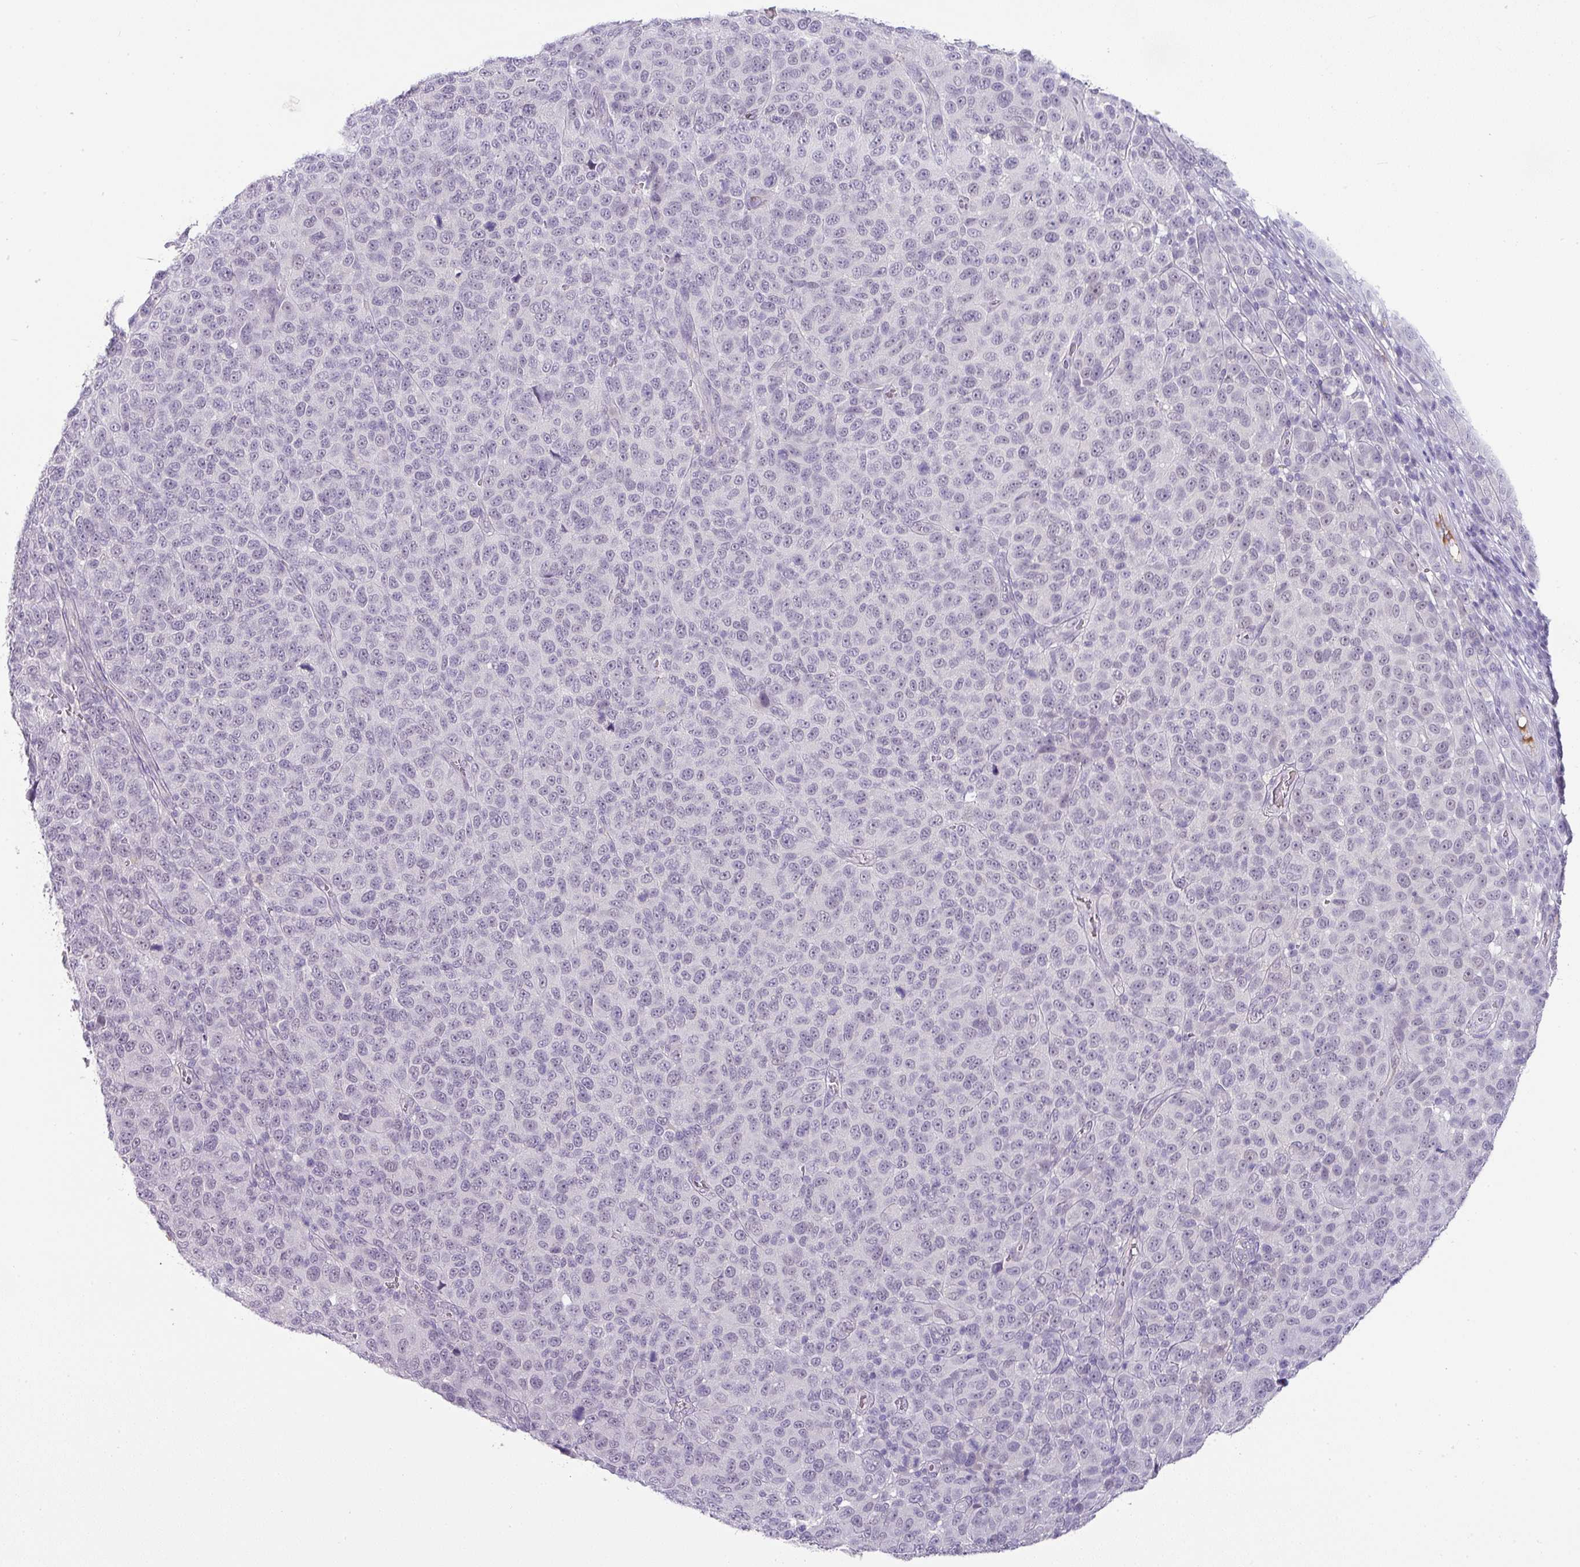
{"staining": {"intensity": "weak", "quantity": "25%-75%", "location": "nuclear"}, "tissue": "melanoma", "cell_type": "Tumor cells", "image_type": "cancer", "snomed": [{"axis": "morphology", "description": "Malignant melanoma, NOS"}, {"axis": "topography", "description": "Skin"}], "caption": "A high-resolution micrograph shows immunohistochemistry (IHC) staining of malignant melanoma, which exhibits weak nuclear positivity in about 25%-75% of tumor cells.", "gene": "FGF17", "patient": {"sex": "male", "age": 49}}